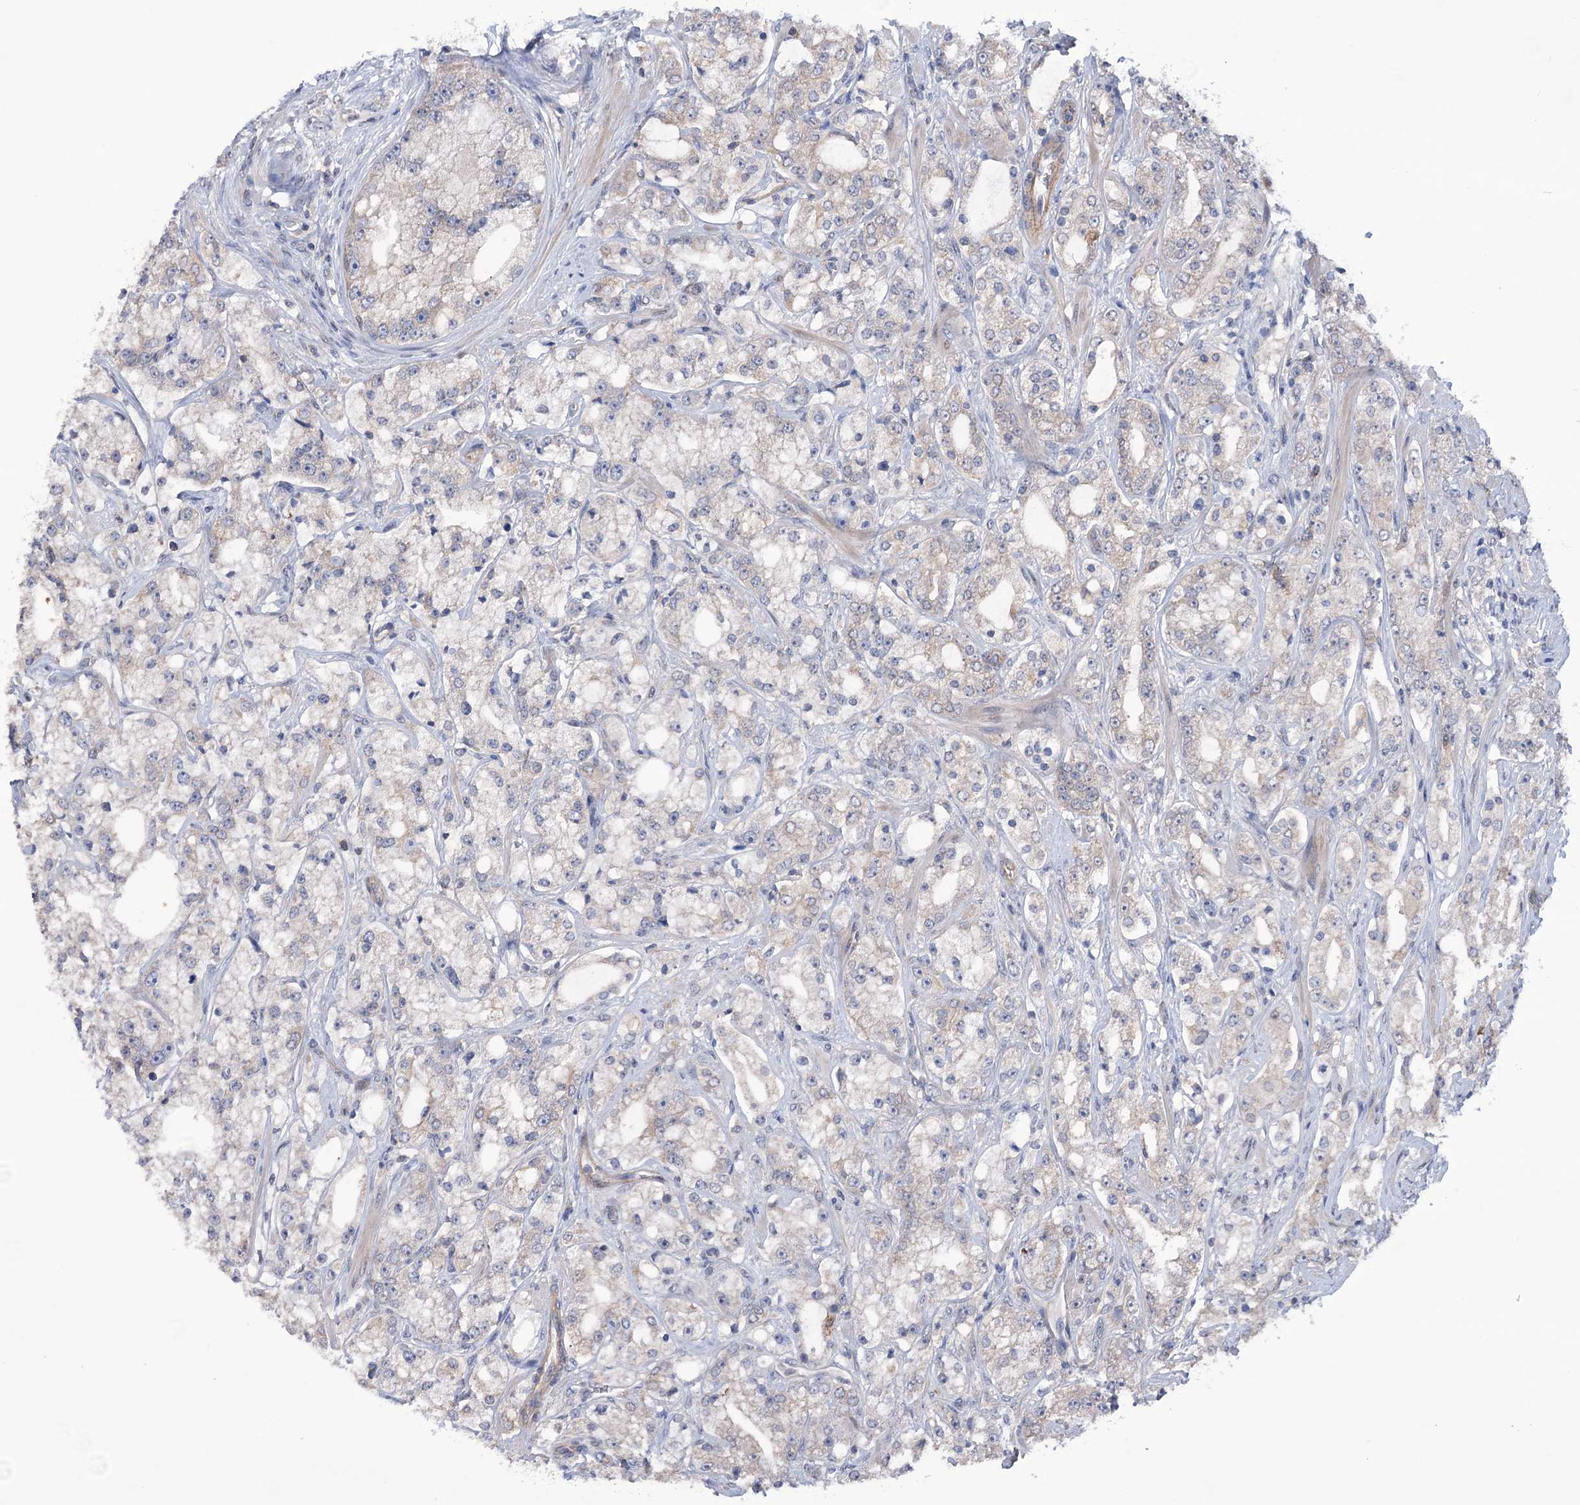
{"staining": {"intensity": "negative", "quantity": "none", "location": "none"}, "tissue": "prostate cancer", "cell_type": "Tumor cells", "image_type": "cancer", "snomed": [{"axis": "morphology", "description": "Adenocarcinoma, High grade"}, {"axis": "topography", "description": "Prostate"}], "caption": "High power microscopy histopathology image of an IHC photomicrograph of prostate cancer (adenocarcinoma (high-grade)), revealing no significant expression in tumor cells.", "gene": "TRIM71", "patient": {"sex": "male", "age": 64}}